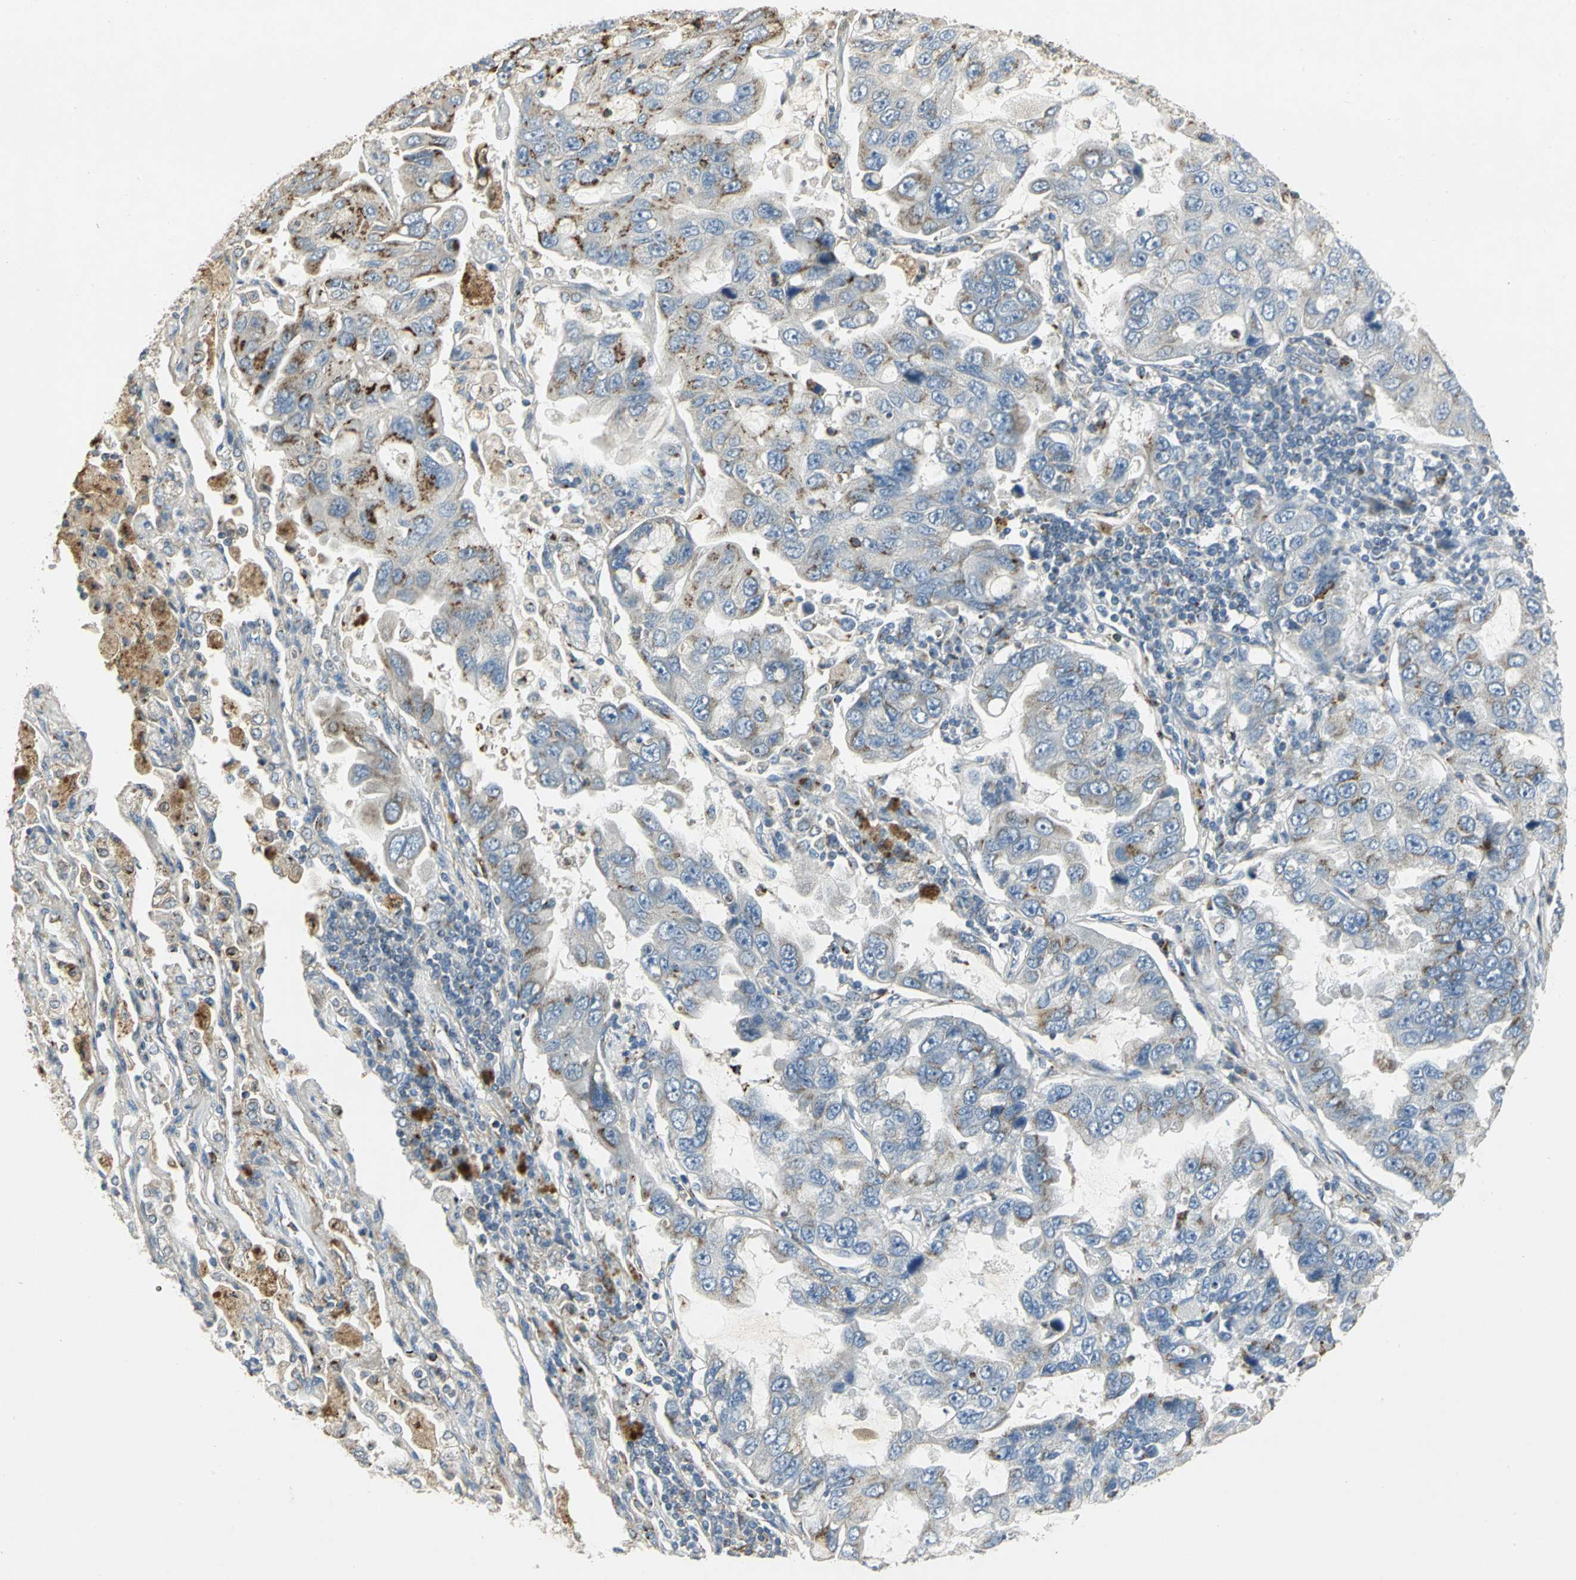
{"staining": {"intensity": "weak", "quantity": "<25%", "location": "cytoplasmic/membranous"}, "tissue": "lung cancer", "cell_type": "Tumor cells", "image_type": "cancer", "snomed": [{"axis": "morphology", "description": "Adenocarcinoma, NOS"}, {"axis": "topography", "description": "Lung"}], "caption": "High power microscopy image of an immunohistochemistry (IHC) photomicrograph of adenocarcinoma (lung), revealing no significant staining in tumor cells. The staining was performed using DAB (3,3'-diaminobenzidine) to visualize the protein expression in brown, while the nuclei were stained in blue with hematoxylin (Magnification: 20x).", "gene": "TM9SF2", "patient": {"sex": "male", "age": 64}}